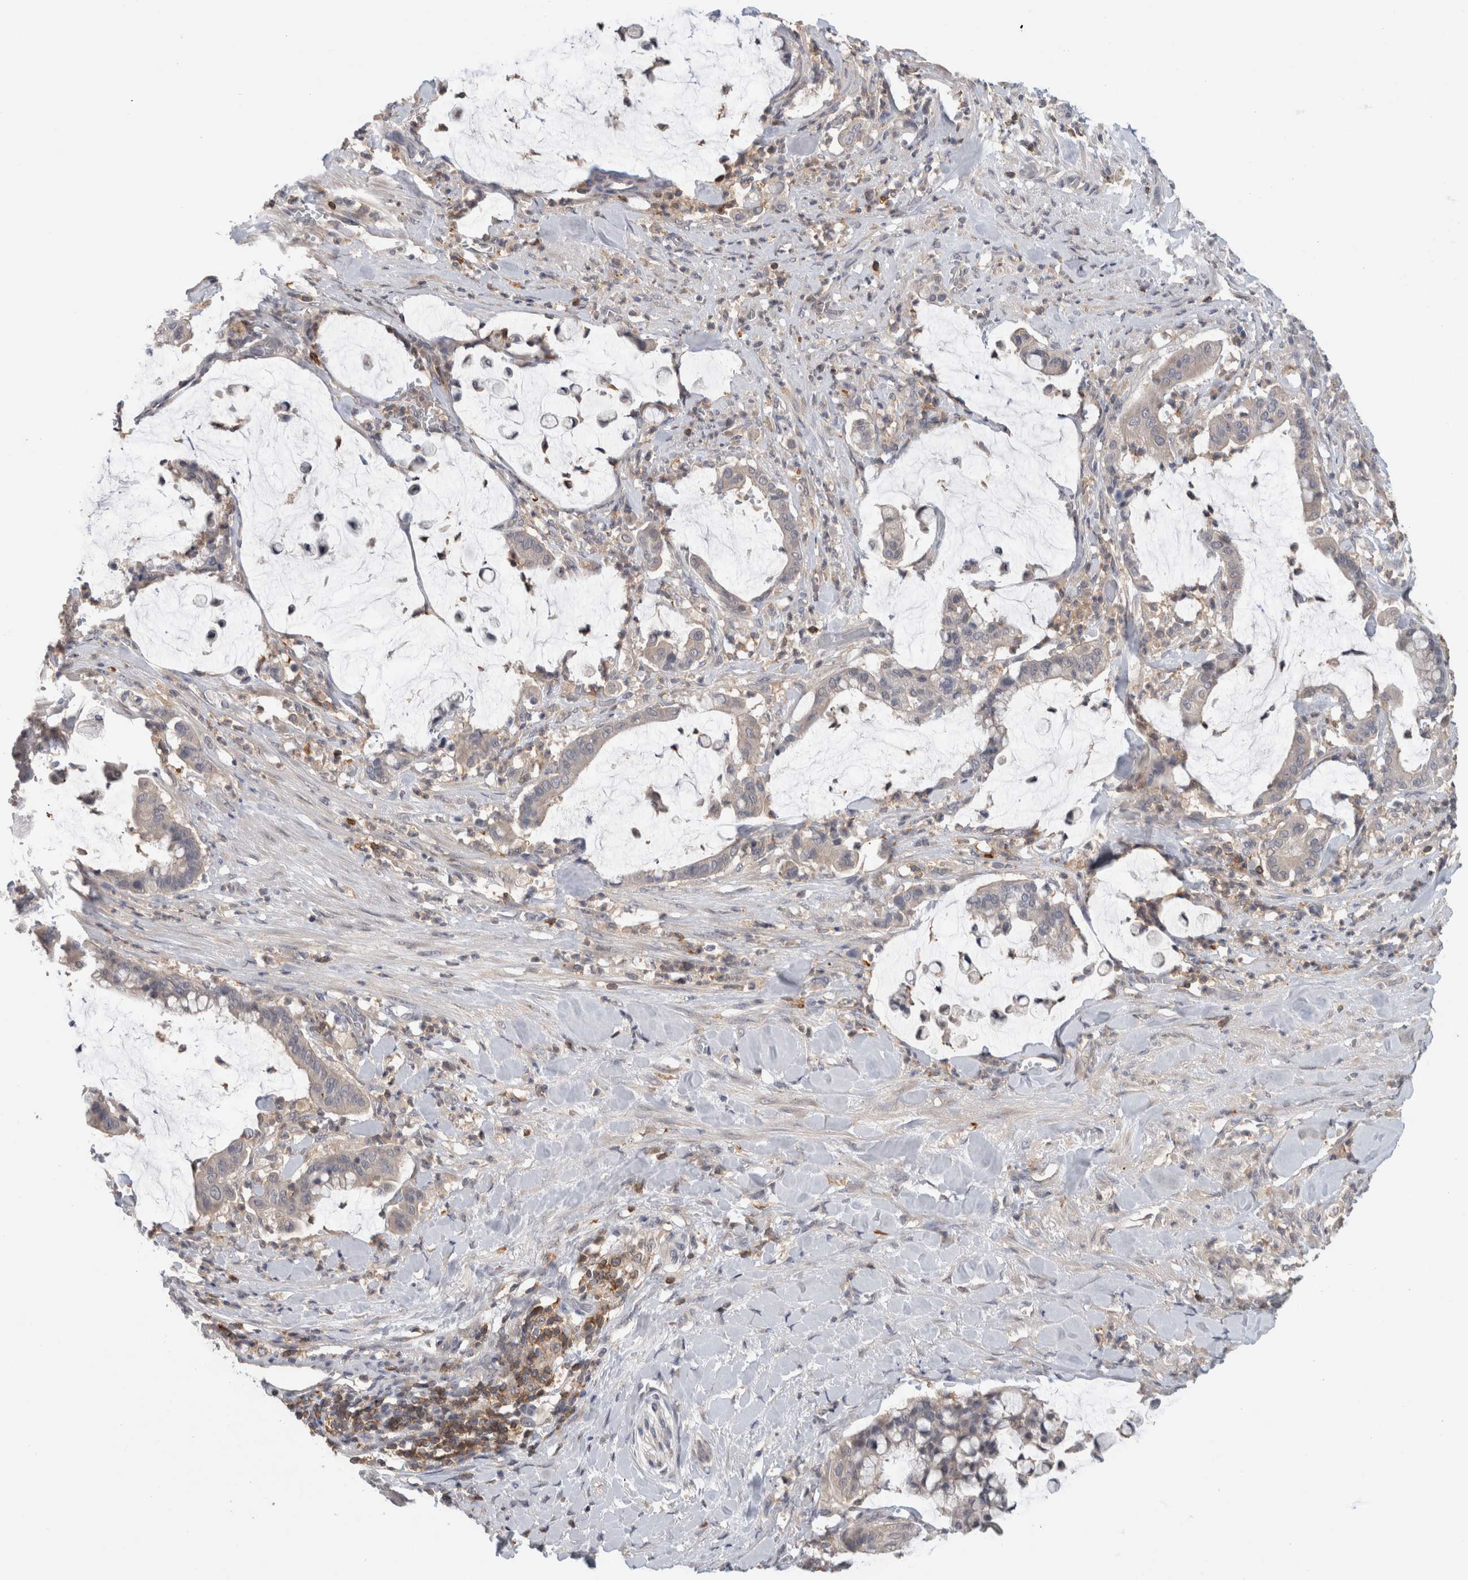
{"staining": {"intensity": "negative", "quantity": "none", "location": "none"}, "tissue": "pancreatic cancer", "cell_type": "Tumor cells", "image_type": "cancer", "snomed": [{"axis": "morphology", "description": "Adenocarcinoma, NOS"}, {"axis": "topography", "description": "Pancreas"}], "caption": "DAB (3,3'-diaminobenzidine) immunohistochemical staining of human adenocarcinoma (pancreatic) reveals no significant expression in tumor cells.", "gene": "GFRA2", "patient": {"sex": "male", "age": 41}}